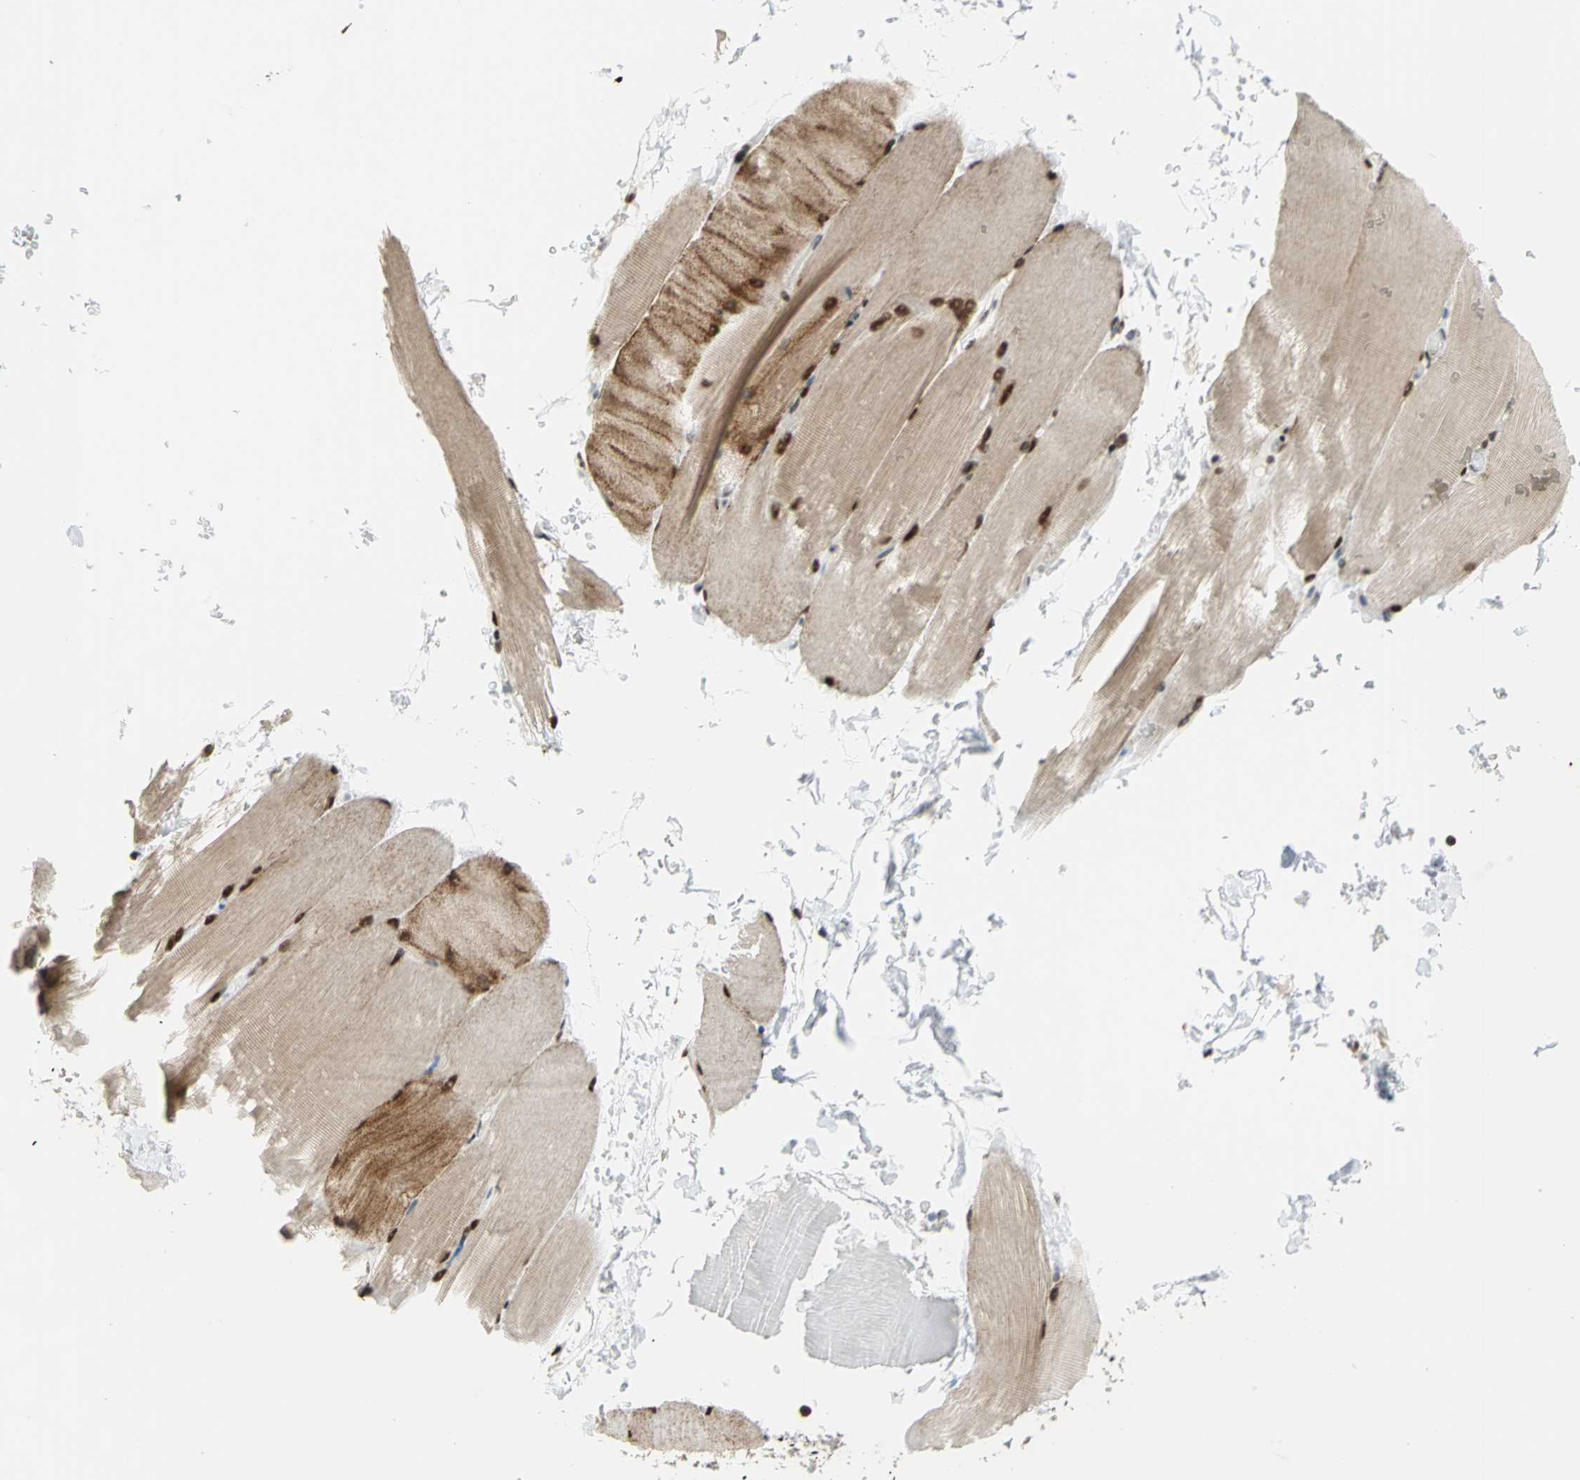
{"staining": {"intensity": "moderate", "quantity": ">75%", "location": "cytoplasmic/membranous,nuclear"}, "tissue": "skeletal muscle", "cell_type": "Myocytes", "image_type": "normal", "snomed": [{"axis": "morphology", "description": "Normal tissue, NOS"}, {"axis": "topography", "description": "Skeletal muscle"}, {"axis": "topography", "description": "Parathyroid gland"}], "caption": "High-power microscopy captured an immunohistochemistry (IHC) micrograph of benign skeletal muscle, revealing moderate cytoplasmic/membranous,nuclear staining in approximately >75% of myocytes.", "gene": "RBFOX2", "patient": {"sex": "female", "age": 37}}